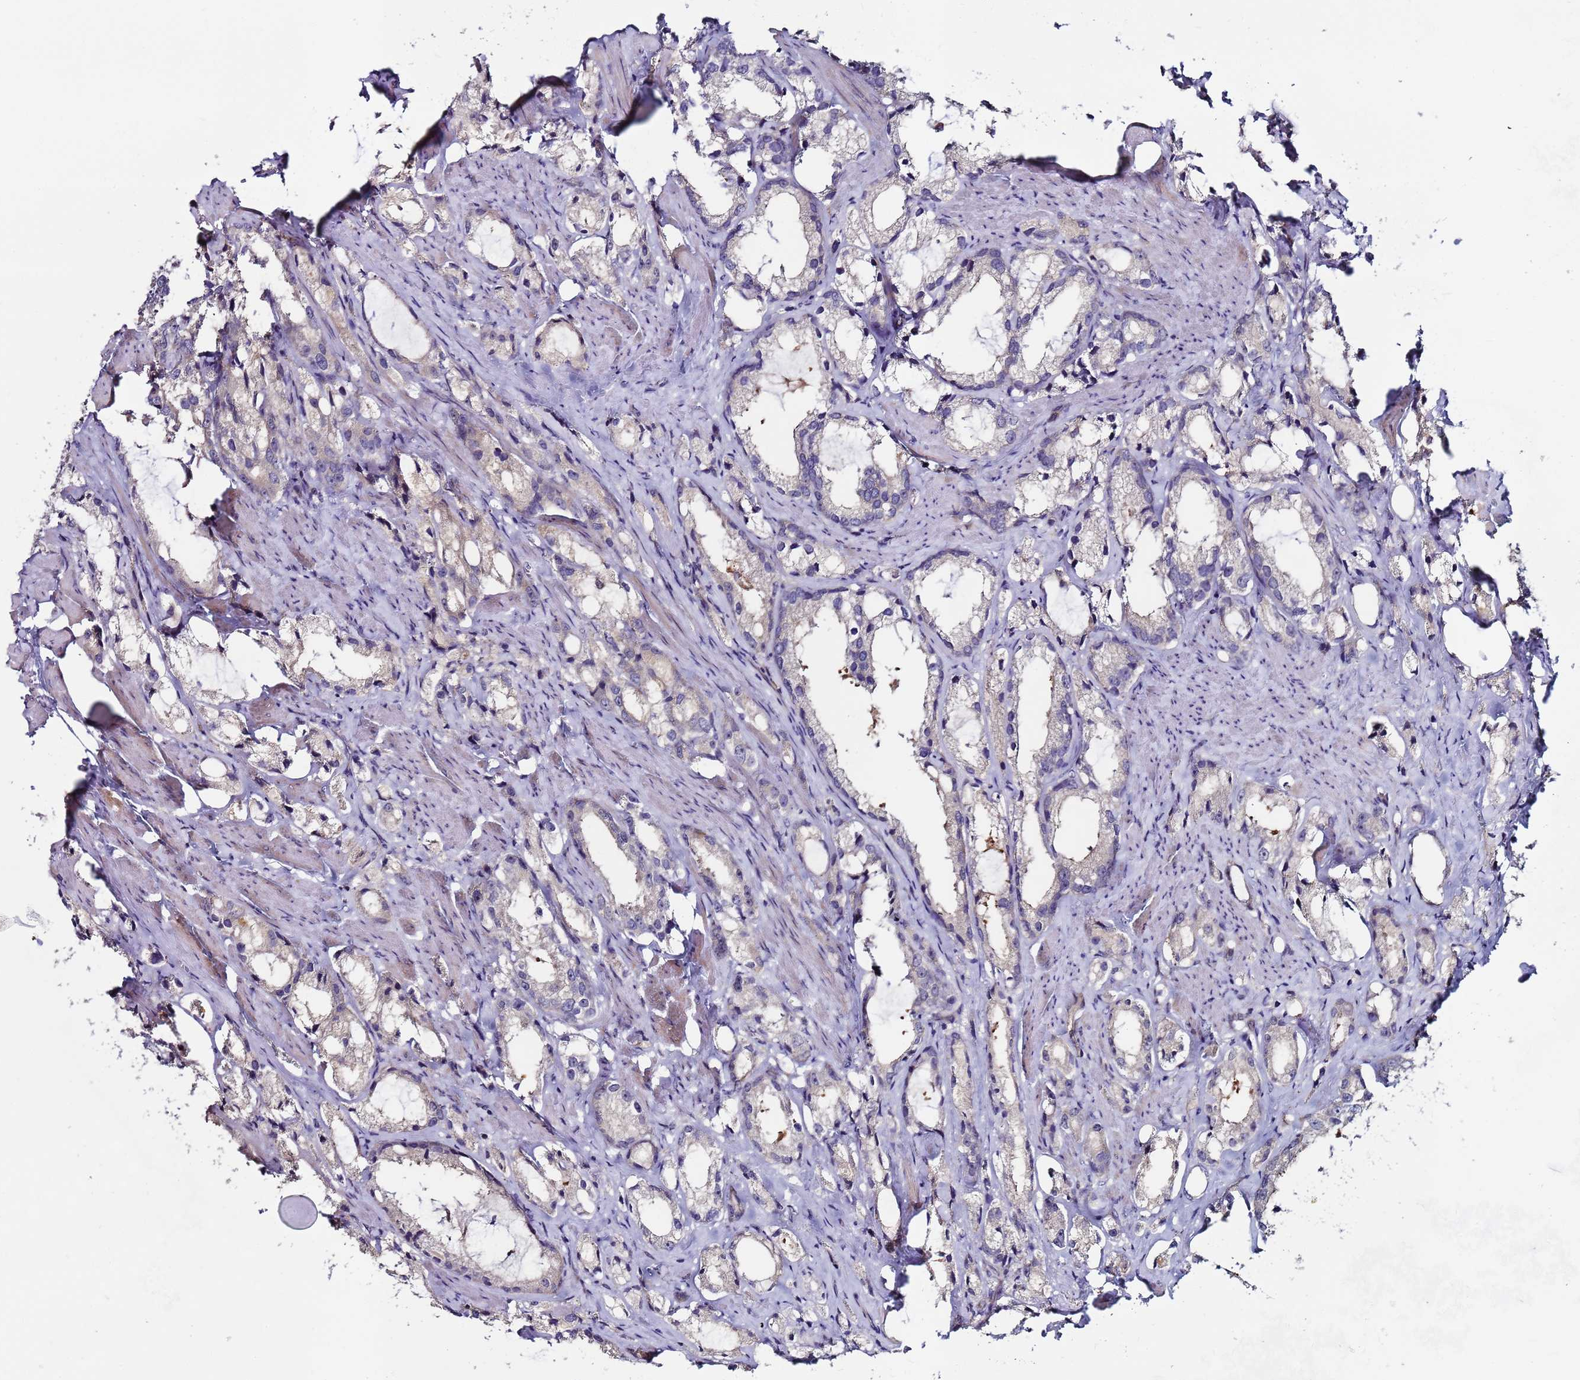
{"staining": {"intensity": "weak", "quantity": "<25%", "location": "cytoplasmic/membranous"}, "tissue": "prostate cancer", "cell_type": "Tumor cells", "image_type": "cancer", "snomed": [{"axis": "morphology", "description": "Adenocarcinoma, High grade"}, {"axis": "topography", "description": "Prostate"}], "caption": "Immunohistochemistry micrograph of human prostate cancer stained for a protein (brown), which reveals no staining in tumor cells.", "gene": "KRI1", "patient": {"sex": "male", "age": 66}}